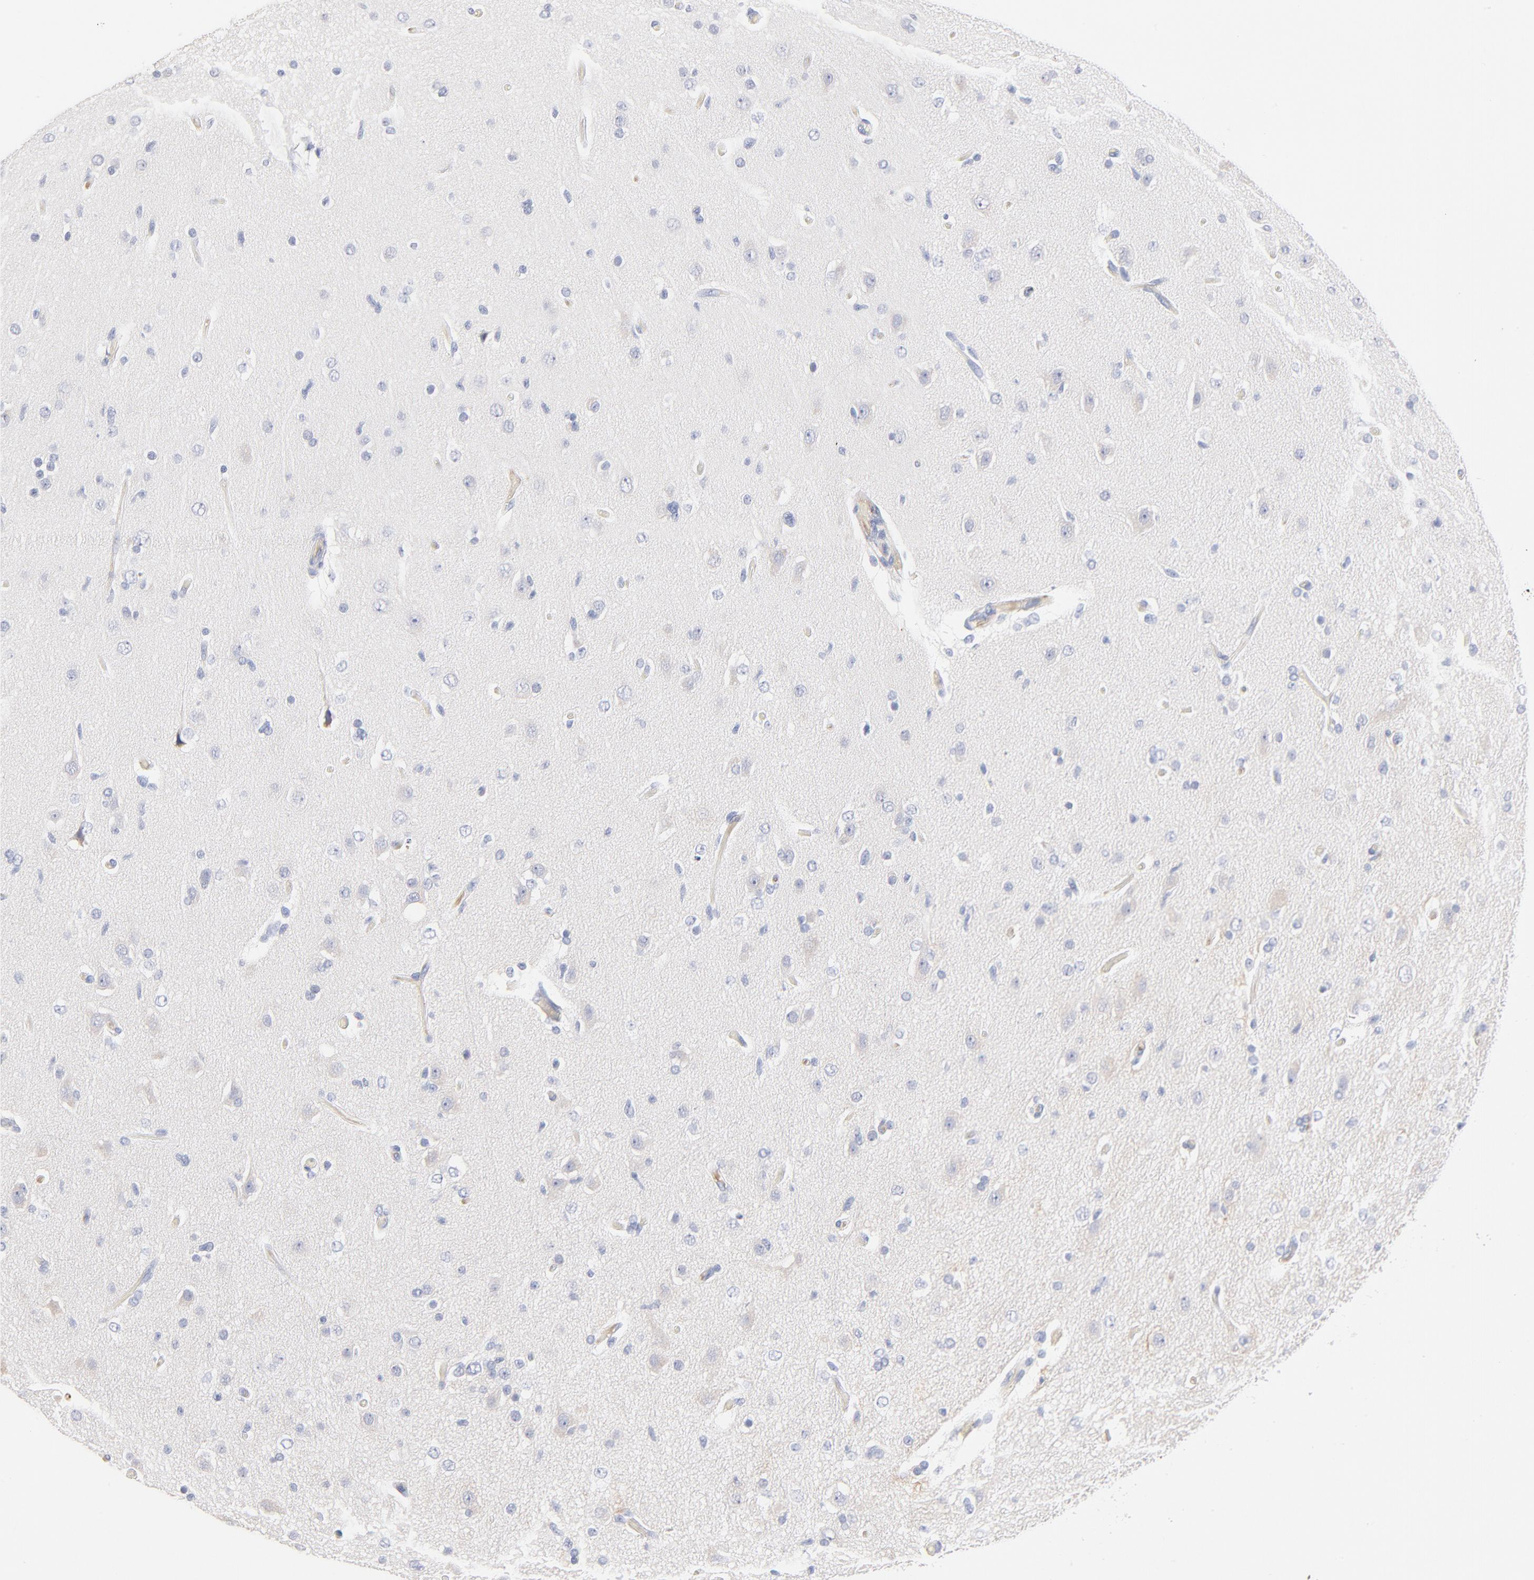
{"staining": {"intensity": "negative", "quantity": "none", "location": "none"}, "tissue": "glioma", "cell_type": "Tumor cells", "image_type": "cancer", "snomed": [{"axis": "morphology", "description": "Glioma, malignant, High grade"}, {"axis": "topography", "description": "Brain"}], "caption": "Malignant high-grade glioma was stained to show a protein in brown. There is no significant expression in tumor cells.", "gene": "PLAT", "patient": {"sex": "male", "age": 33}}